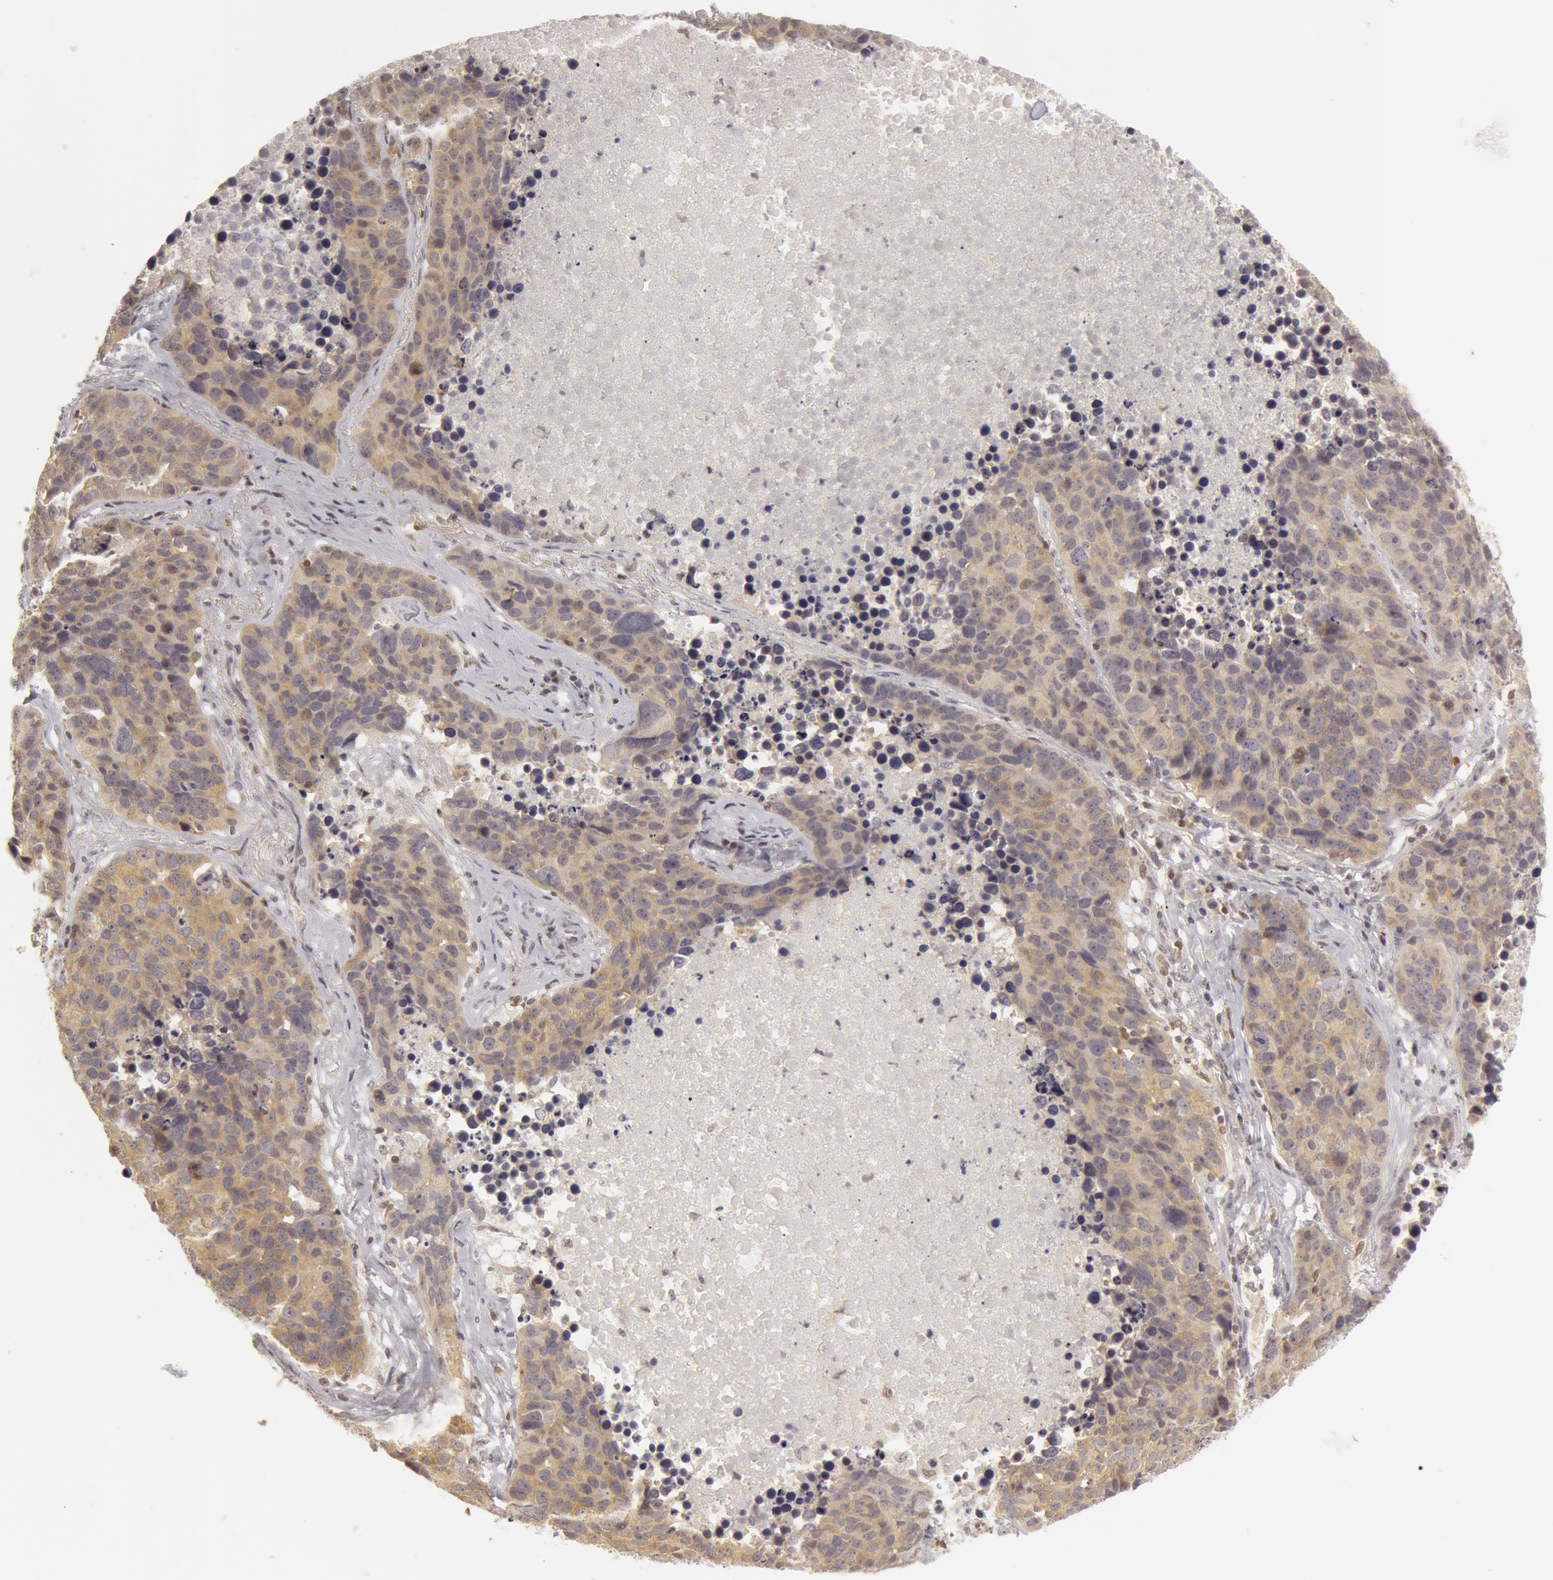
{"staining": {"intensity": "negative", "quantity": "none", "location": "none"}, "tissue": "lung cancer", "cell_type": "Tumor cells", "image_type": "cancer", "snomed": [{"axis": "morphology", "description": "Carcinoid, malignant, NOS"}, {"axis": "topography", "description": "Lung"}], "caption": "This is an immunohistochemistry image of human lung cancer (malignant carcinoid). There is no expression in tumor cells.", "gene": "OASL", "patient": {"sex": "male", "age": 60}}